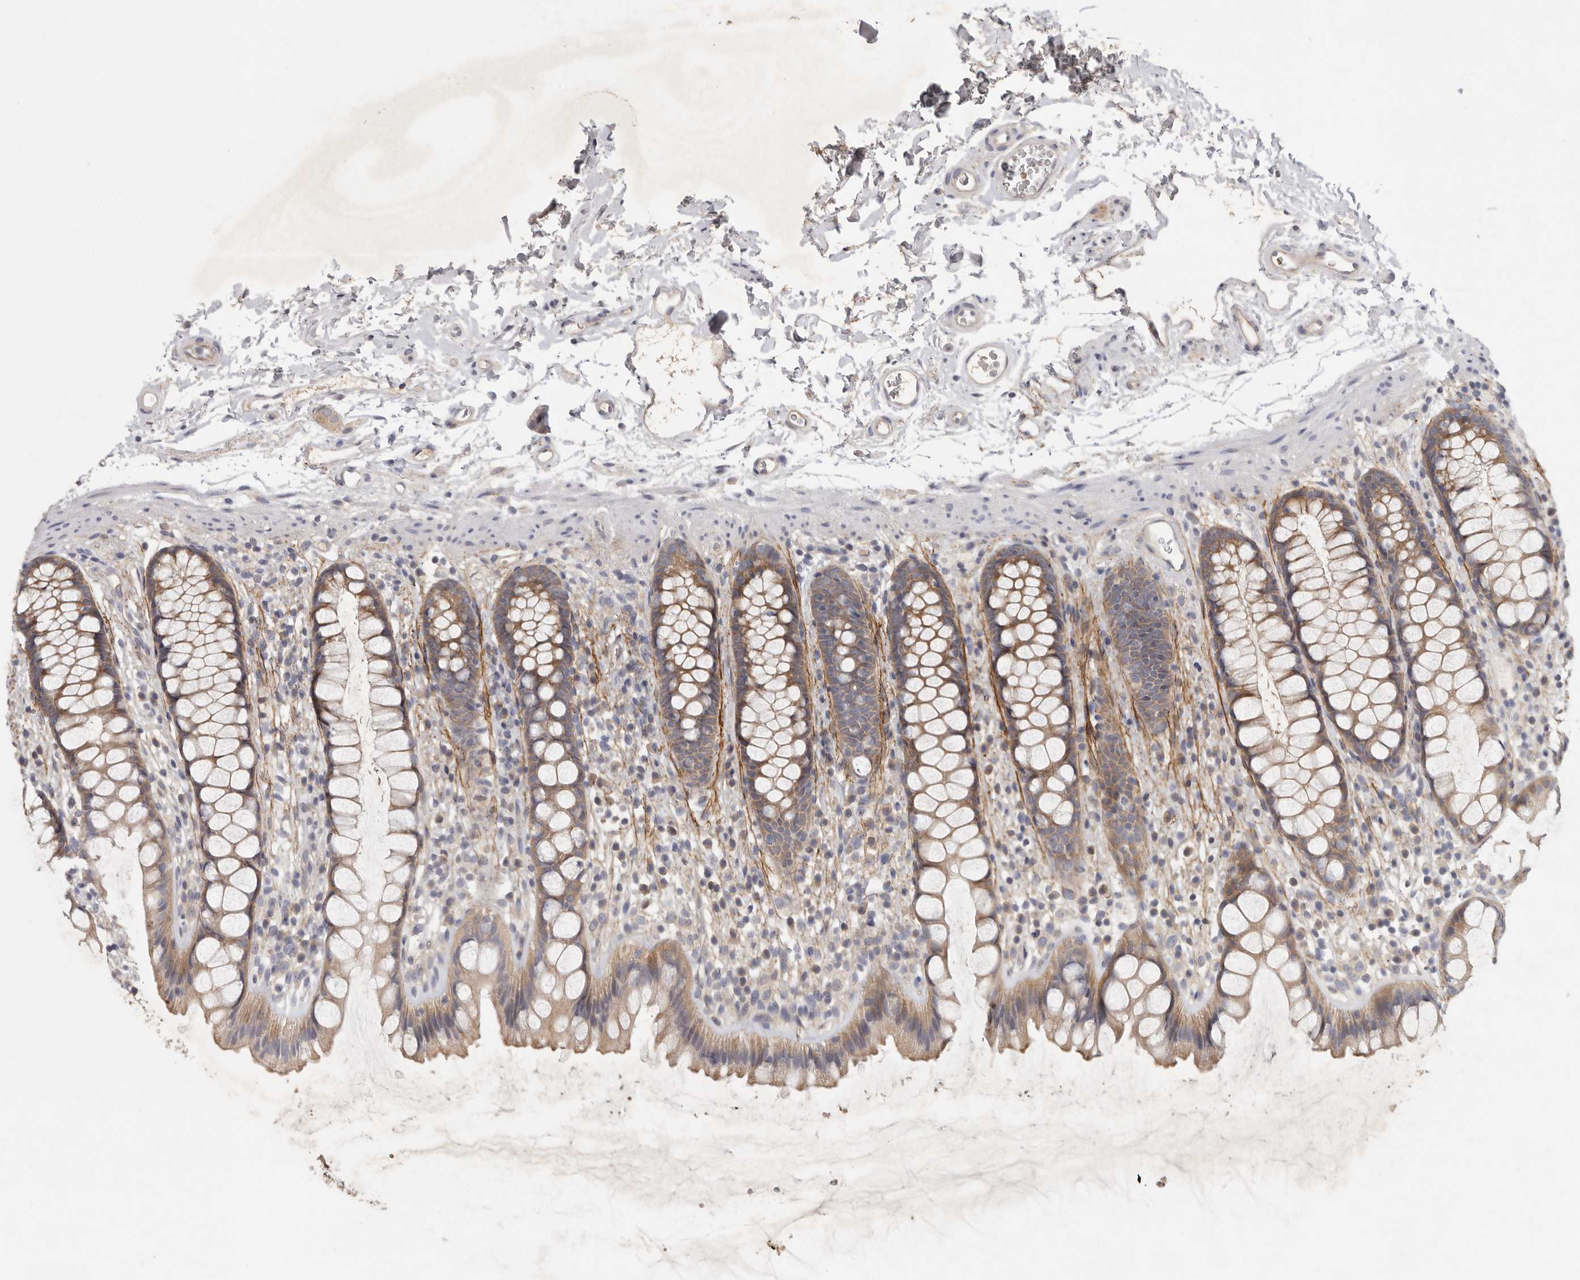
{"staining": {"intensity": "moderate", "quantity": ">75%", "location": "cytoplasmic/membranous"}, "tissue": "rectum", "cell_type": "Glandular cells", "image_type": "normal", "snomed": [{"axis": "morphology", "description": "Normal tissue, NOS"}, {"axis": "topography", "description": "Rectum"}], "caption": "A medium amount of moderate cytoplasmic/membranous staining is appreciated in about >75% of glandular cells in normal rectum. (Brightfield microscopy of DAB IHC at high magnification).", "gene": "CFAP298", "patient": {"sex": "female", "age": 65}}